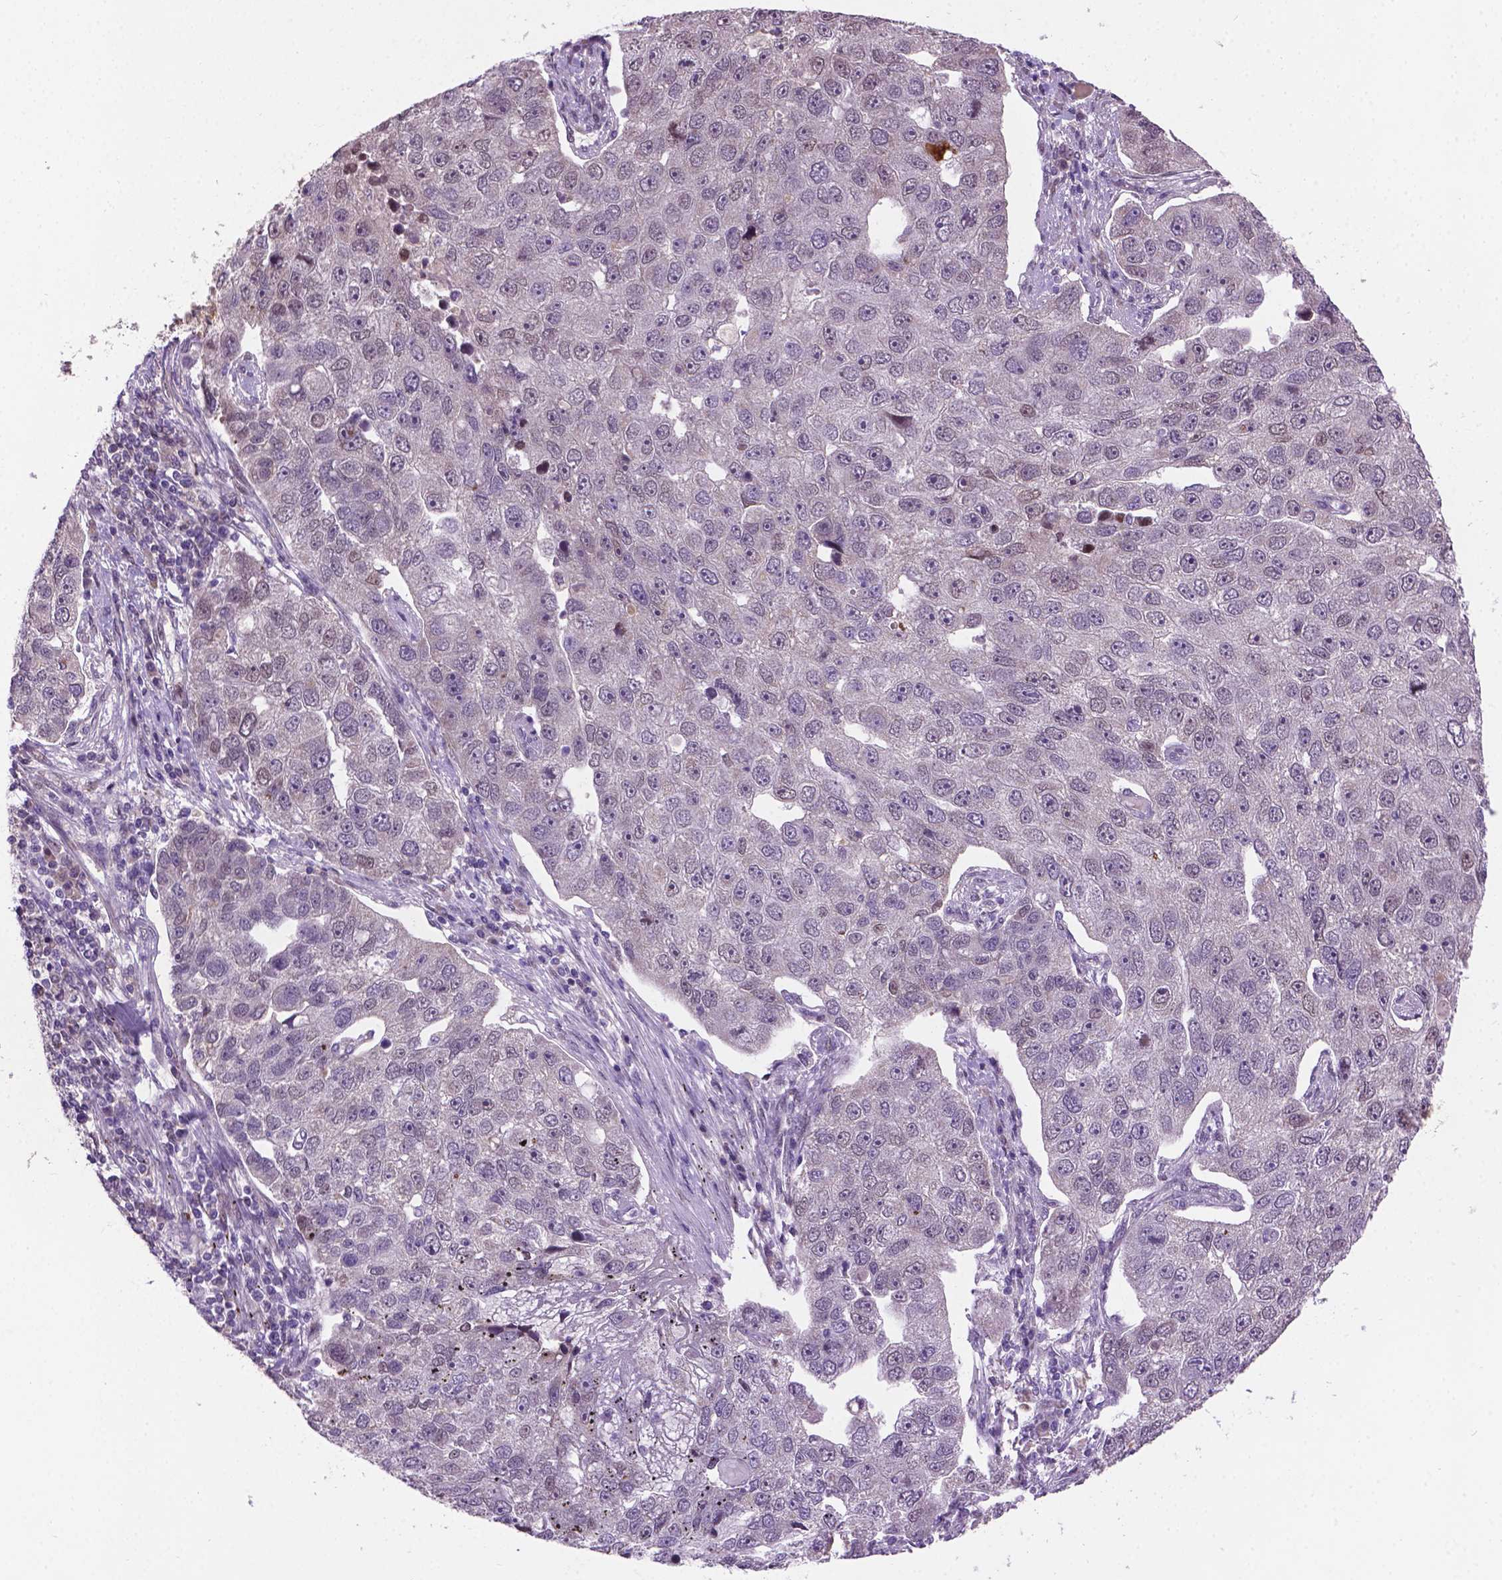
{"staining": {"intensity": "negative", "quantity": "none", "location": "none"}, "tissue": "pancreatic cancer", "cell_type": "Tumor cells", "image_type": "cancer", "snomed": [{"axis": "morphology", "description": "Adenocarcinoma, NOS"}, {"axis": "topography", "description": "Pancreas"}], "caption": "Immunohistochemical staining of human adenocarcinoma (pancreatic) shows no significant positivity in tumor cells. (Stains: DAB (3,3'-diaminobenzidine) IHC with hematoxylin counter stain, Microscopy: brightfield microscopy at high magnification).", "gene": "IRF6", "patient": {"sex": "female", "age": 61}}